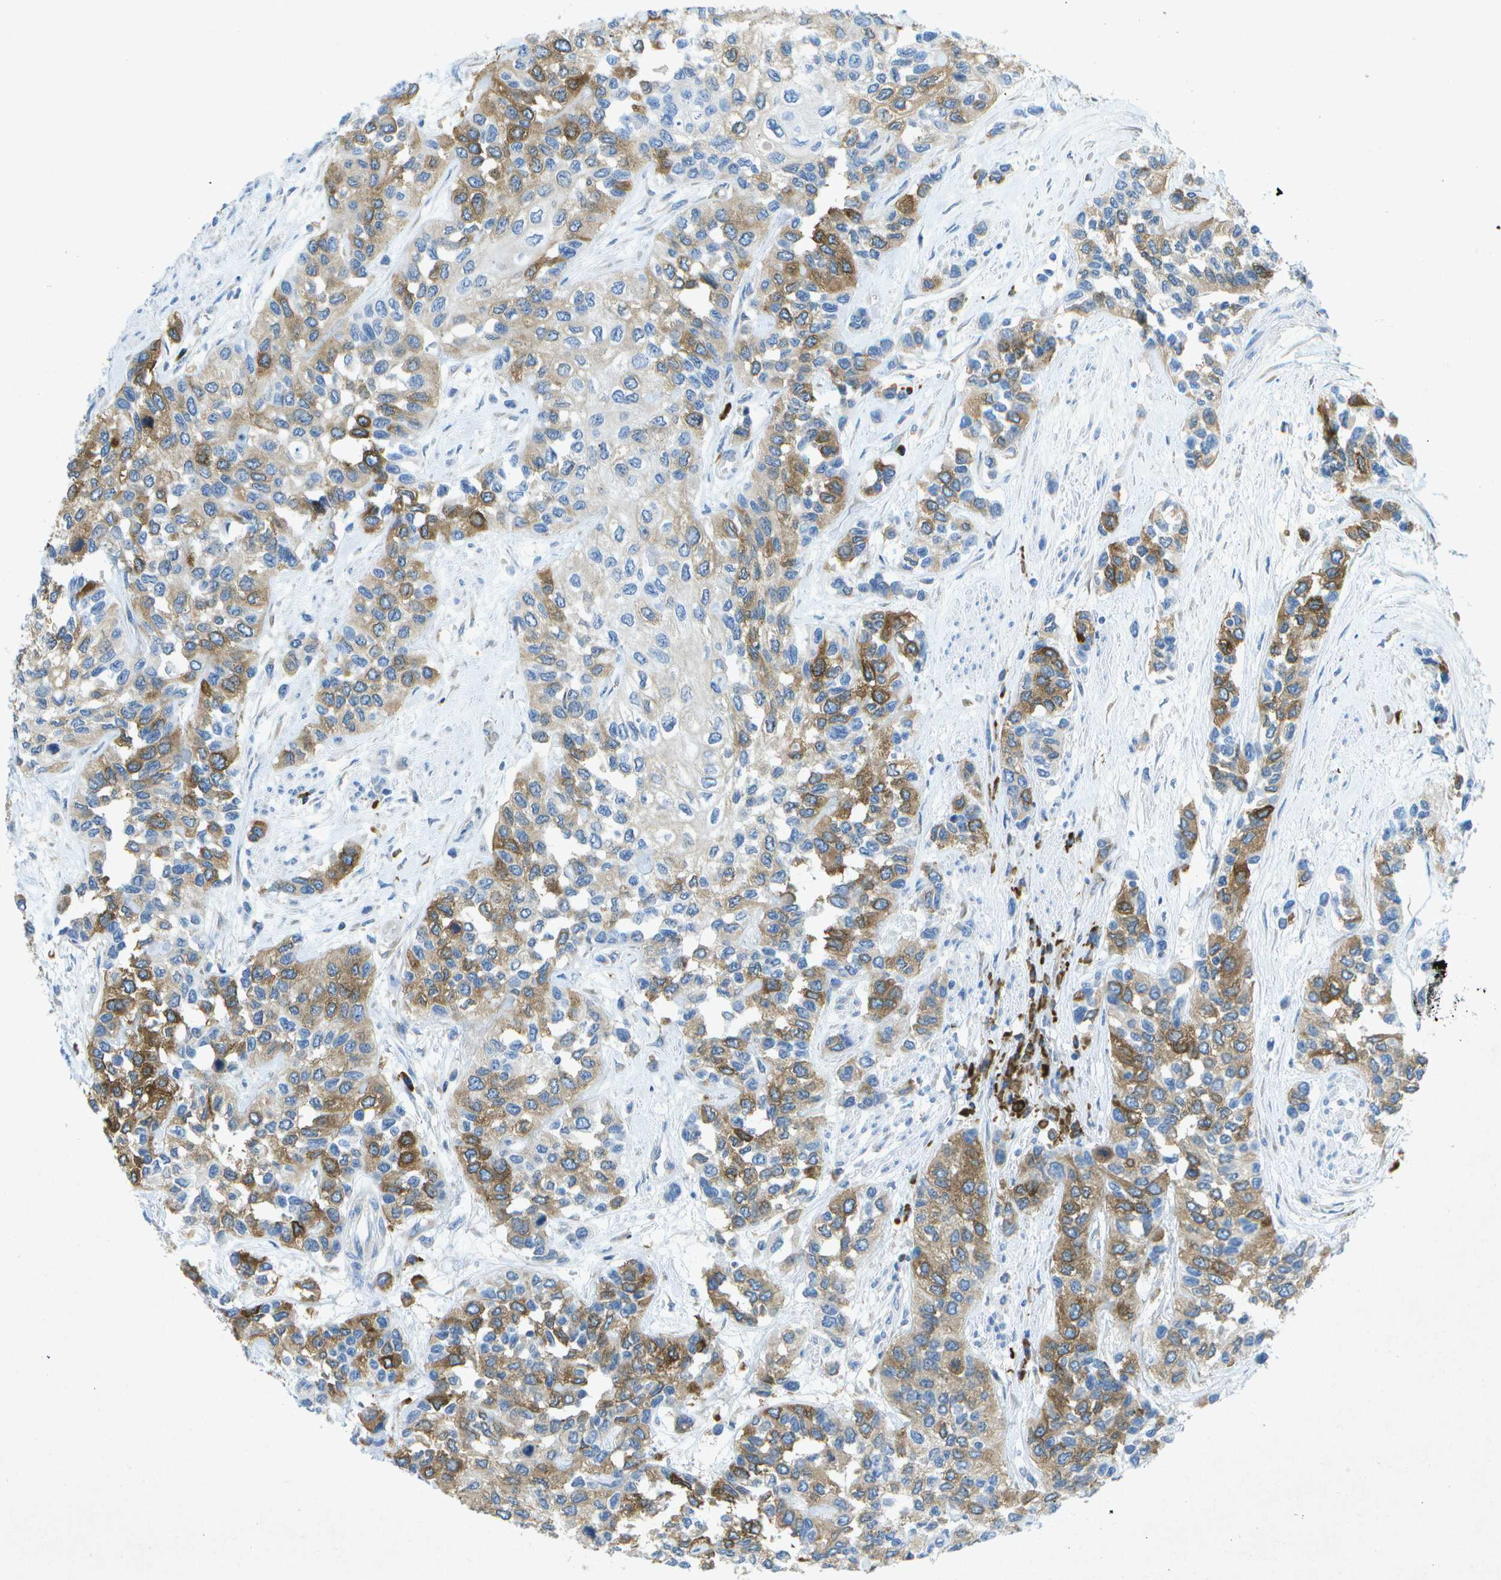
{"staining": {"intensity": "moderate", "quantity": "25%-75%", "location": "cytoplasmic/membranous"}, "tissue": "urothelial cancer", "cell_type": "Tumor cells", "image_type": "cancer", "snomed": [{"axis": "morphology", "description": "Urothelial carcinoma, High grade"}, {"axis": "topography", "description": "Urinary bladder"}], "caption": "This is an image of IHC staining of urothelial cancer, which shows moderate expression in the cytoplasmic/membranous of tumor cells.", "gene": "WNK2", "patient": {"sex": "female", "age": 56}}